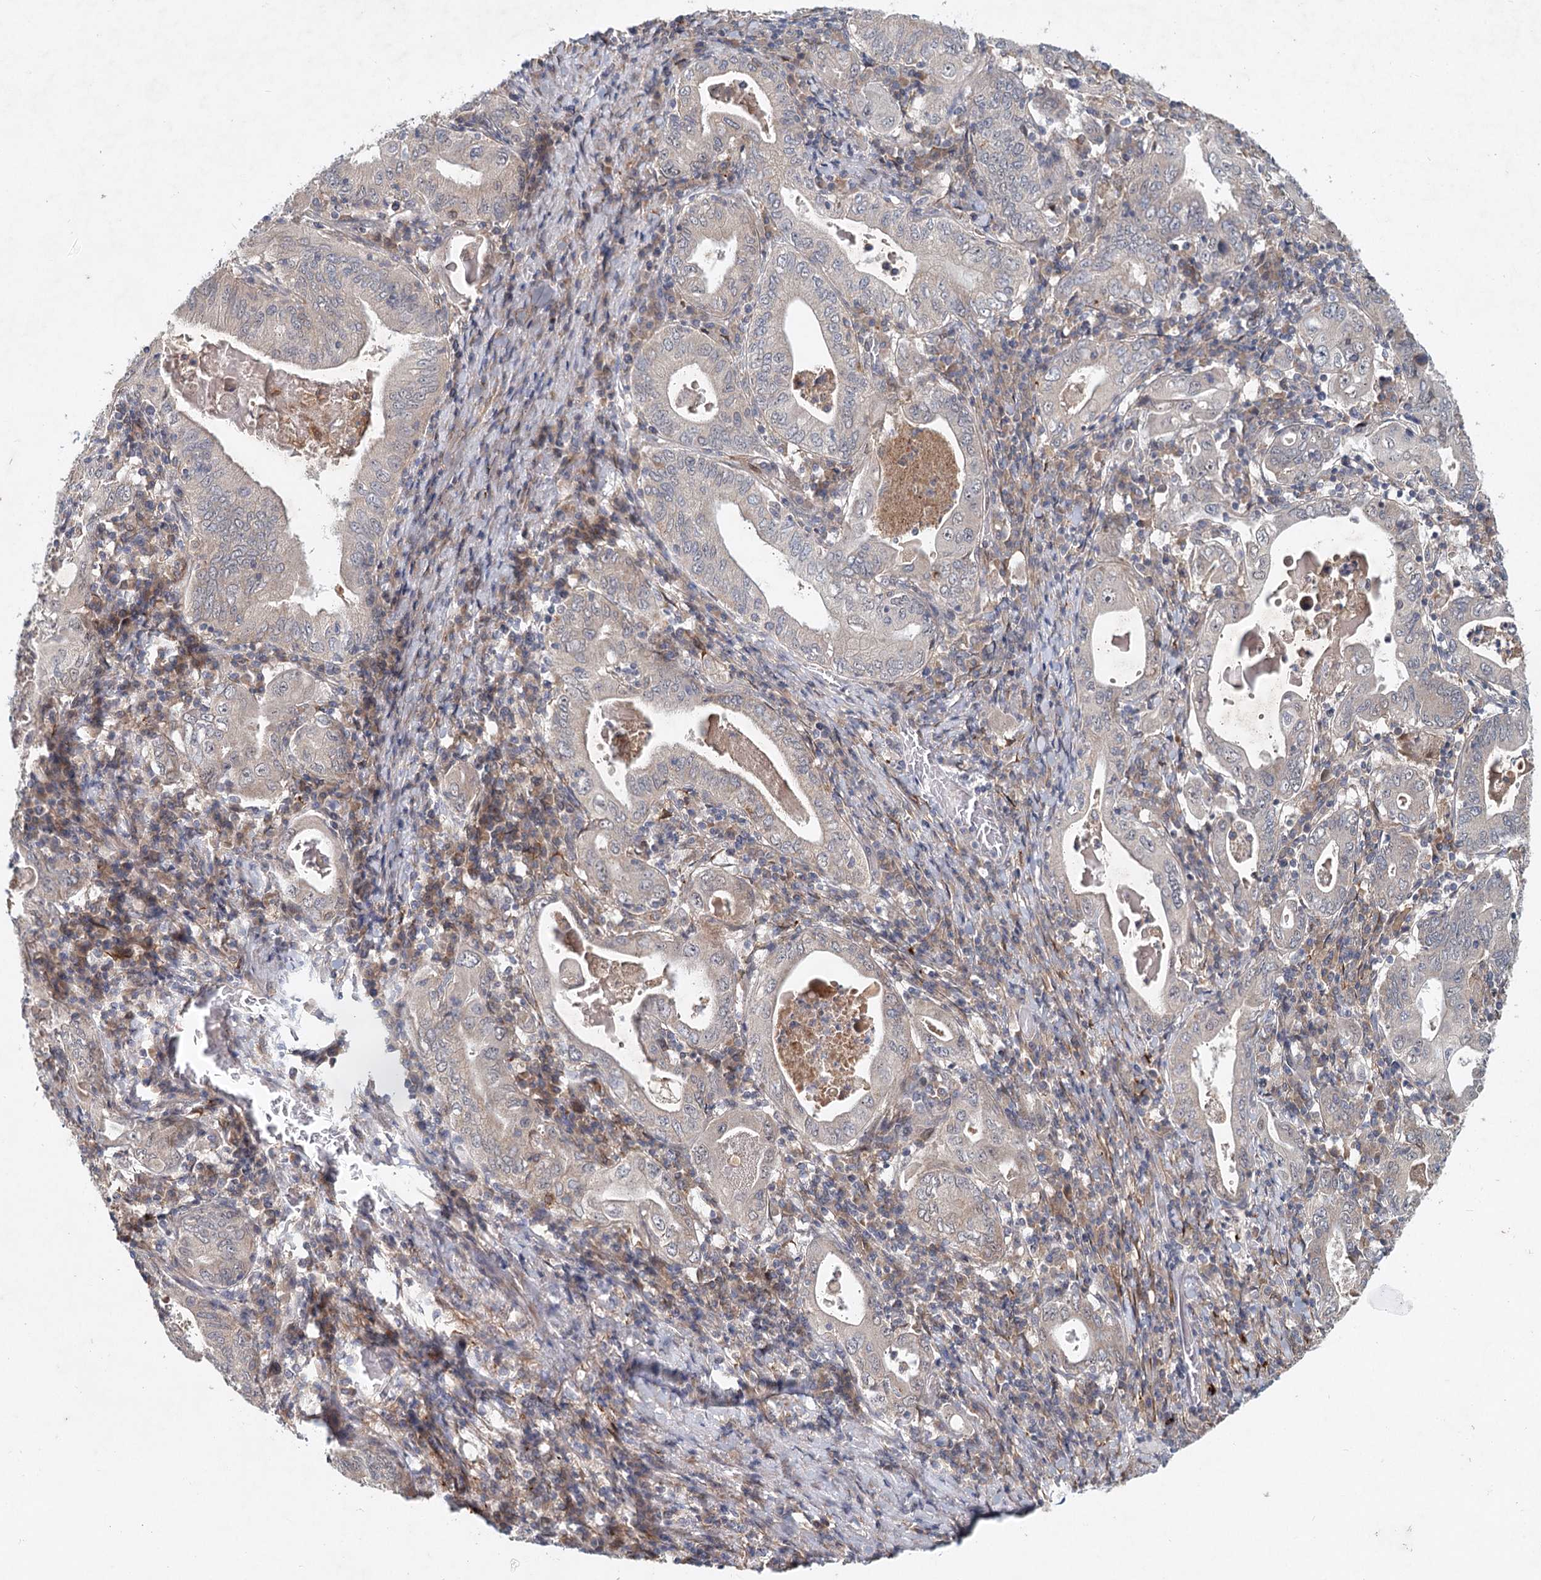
{"staining": {"intensity": "negative", "quantity": "none", "location": "none"}, "tissue": "stomach cancer", "cell_type": "Tumor cells", "image_type": "cancer", "snomed": [{"axis": "morphology", "description": "Normal tissue, NOS"}, {"axis": "morphology", "description": "Adenocarcinoma, NOS"}, {"axis": "topography", "description": "Esophagus"}, {"axis": "topography", "description": "Stomach, upper"}, {"axis": "topography", "description": "Peripheral nerve tissue"}], "caption": "The micrograph reveals no significant positivity in tumor cells of stomach adenocarcinoma. The staining was performed using DAB to visualize the protein expression in brown, while the nuclei were stained in blue with hematoxylin (Magnification: 20x).", "gene": "AP3B1", "patient": {"sex": "male", "age": 62}}